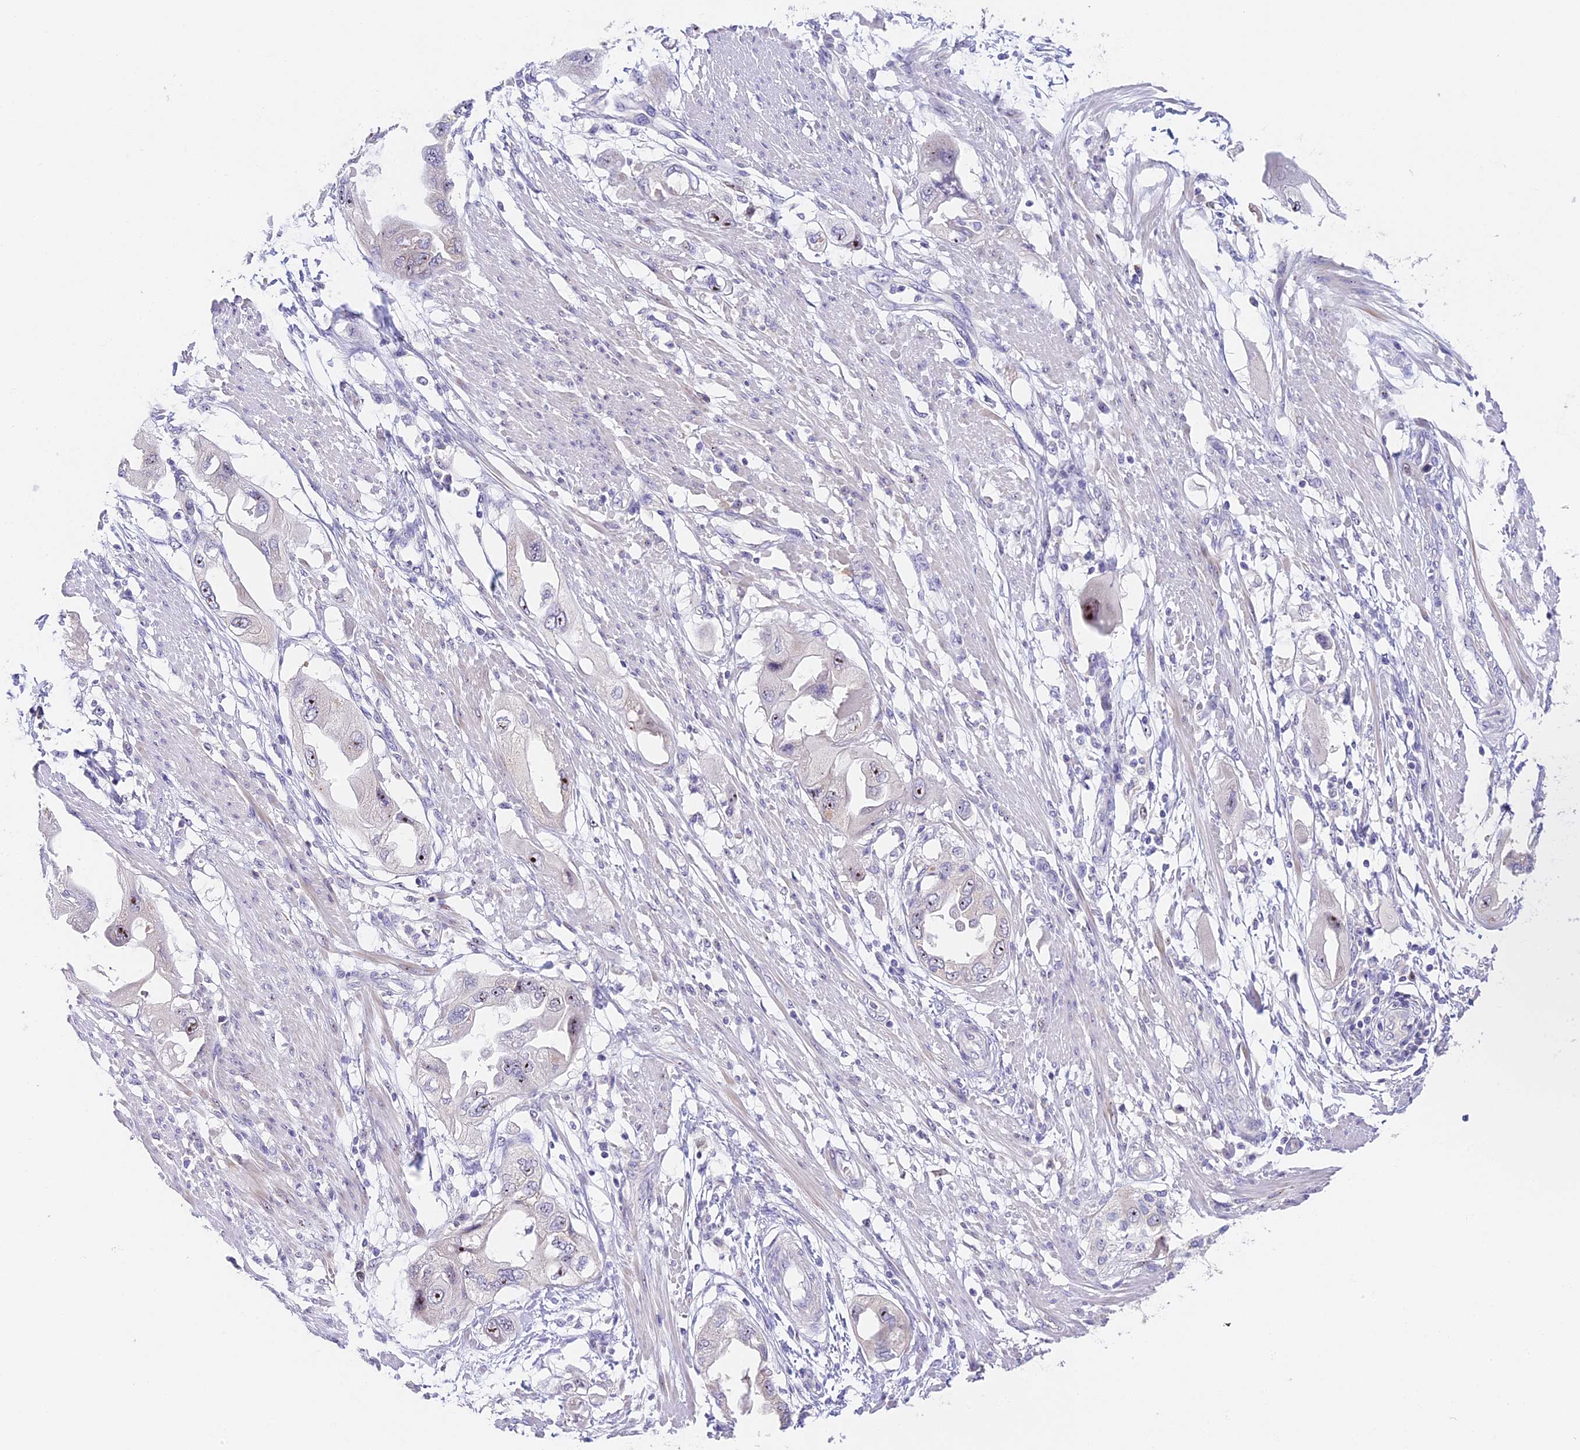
{"staining": {"intensity": "moderate", "quantity": "<25%", "location": "nuclear"}, "tissue": "endometrial cancer", "cell_type": "Tumor cells", "image_type": "cancer", "snomed": [{"axis": "morphology", "description": "Adenocarcinoma, NOS"}, {"axis": "topography", "description": "Endometrium"}], "caption": "Approximately <25% of tumor cells in human endometrial cancer (adenocarcinoma) reveal moderate nuclear protein staining as visualized by brown immunohistochemical staining.", "gene": "RAD51", "patient": {"sex": "female", "age": 67}}